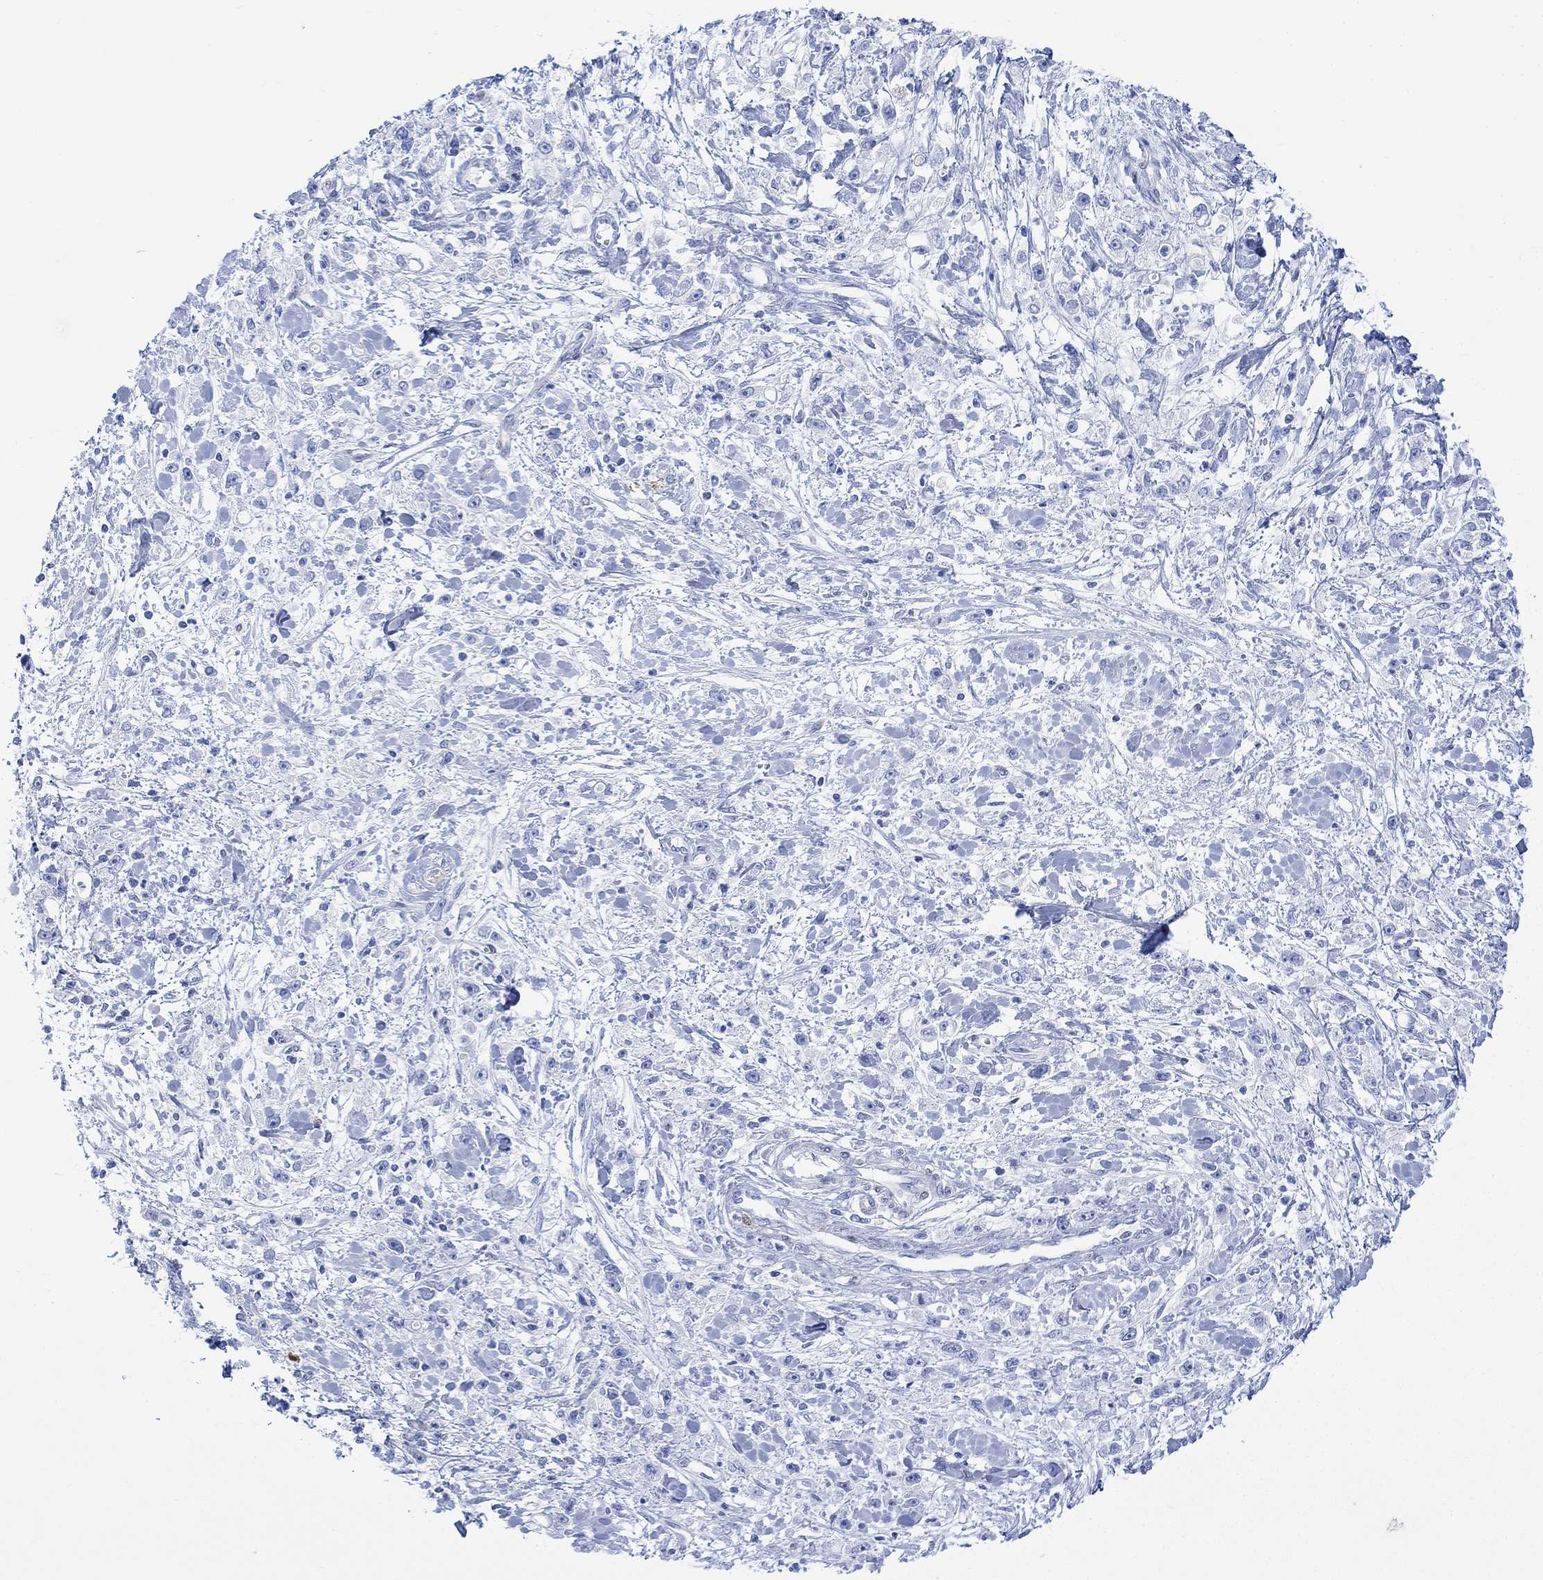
{"staining": {"intensity": "negative", "quantity": "none", "location": "none"}, "tissue": "stomach cancer", "cell_type": "Tumor cells", "image_type": "cancer", "snomed": [{"axis": "morphology", "description": "Adenocarcinoma, NOS"}, {"axis": "topography", "description": "Stomach"}], "caption": "Micrograph shows no protein positivity in tumor cells of stomach cancer (adenocarcinoma) tissue.", "gene": "TPPP3", "patient": {"sex": "female", "age": 59}}